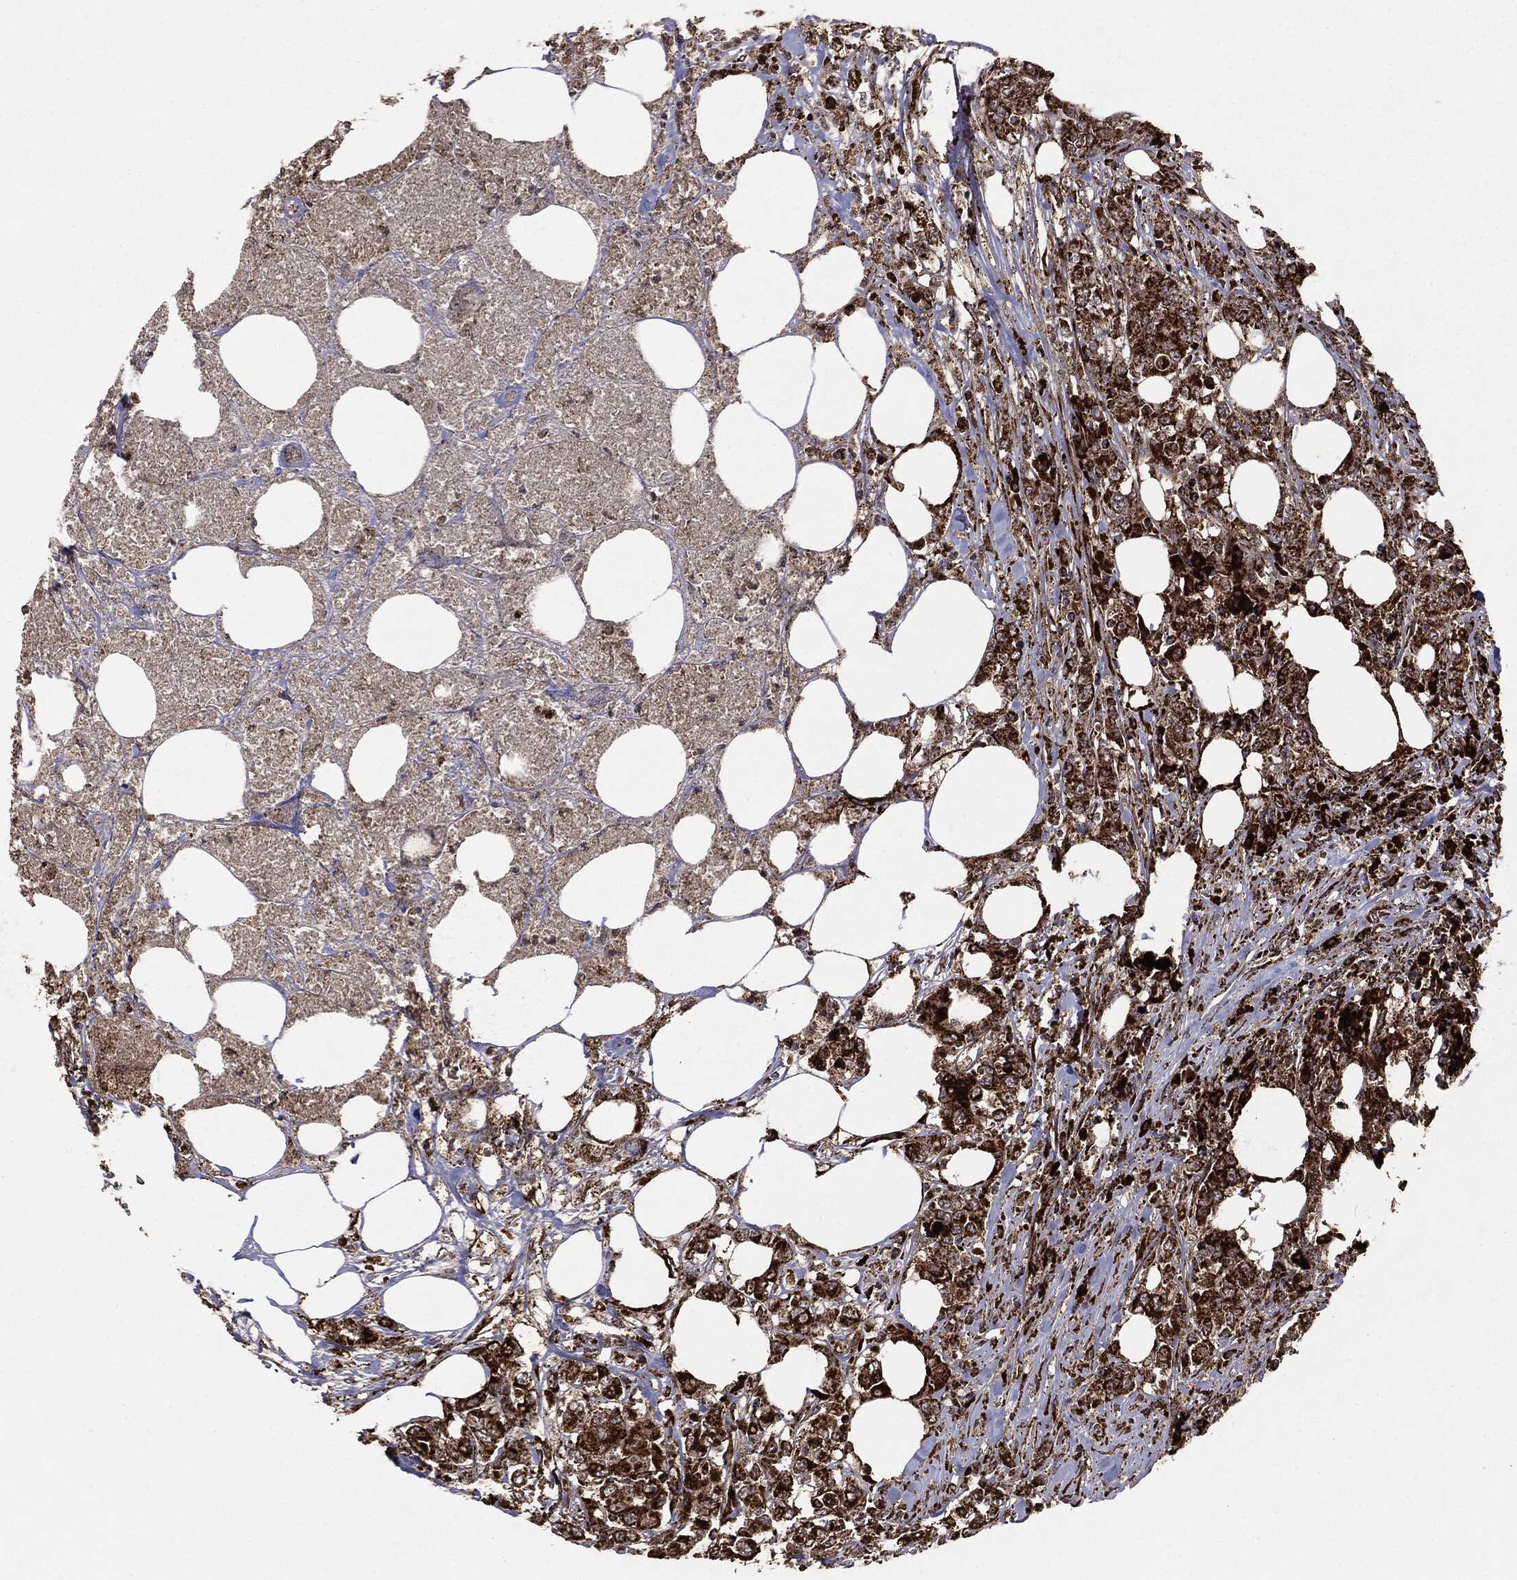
{"staining": {"intensity": "strong", "quantity": ">75%", "location": "cytoplasmic/membranous"}, "tissue": "colorectal cancer", "cell_type": "Tumor cells", "image_type": "cancer", "snomed": [{"axis": "morphology", "description": "Adenocarcinoma, NOS"}, {"axis": "topography", "description": "Colon"}], "caption": "An immunohistochemistry (IHC) histopathology image of tumor tissue is shown. Protein staining in brown shows strong cytoplasmic/membranous positivity in colorectal cancer (adenocarcinoma) within tumor cells.", "gene": "MAP2K1", "patient": {"sex": "female", "age": 48}}